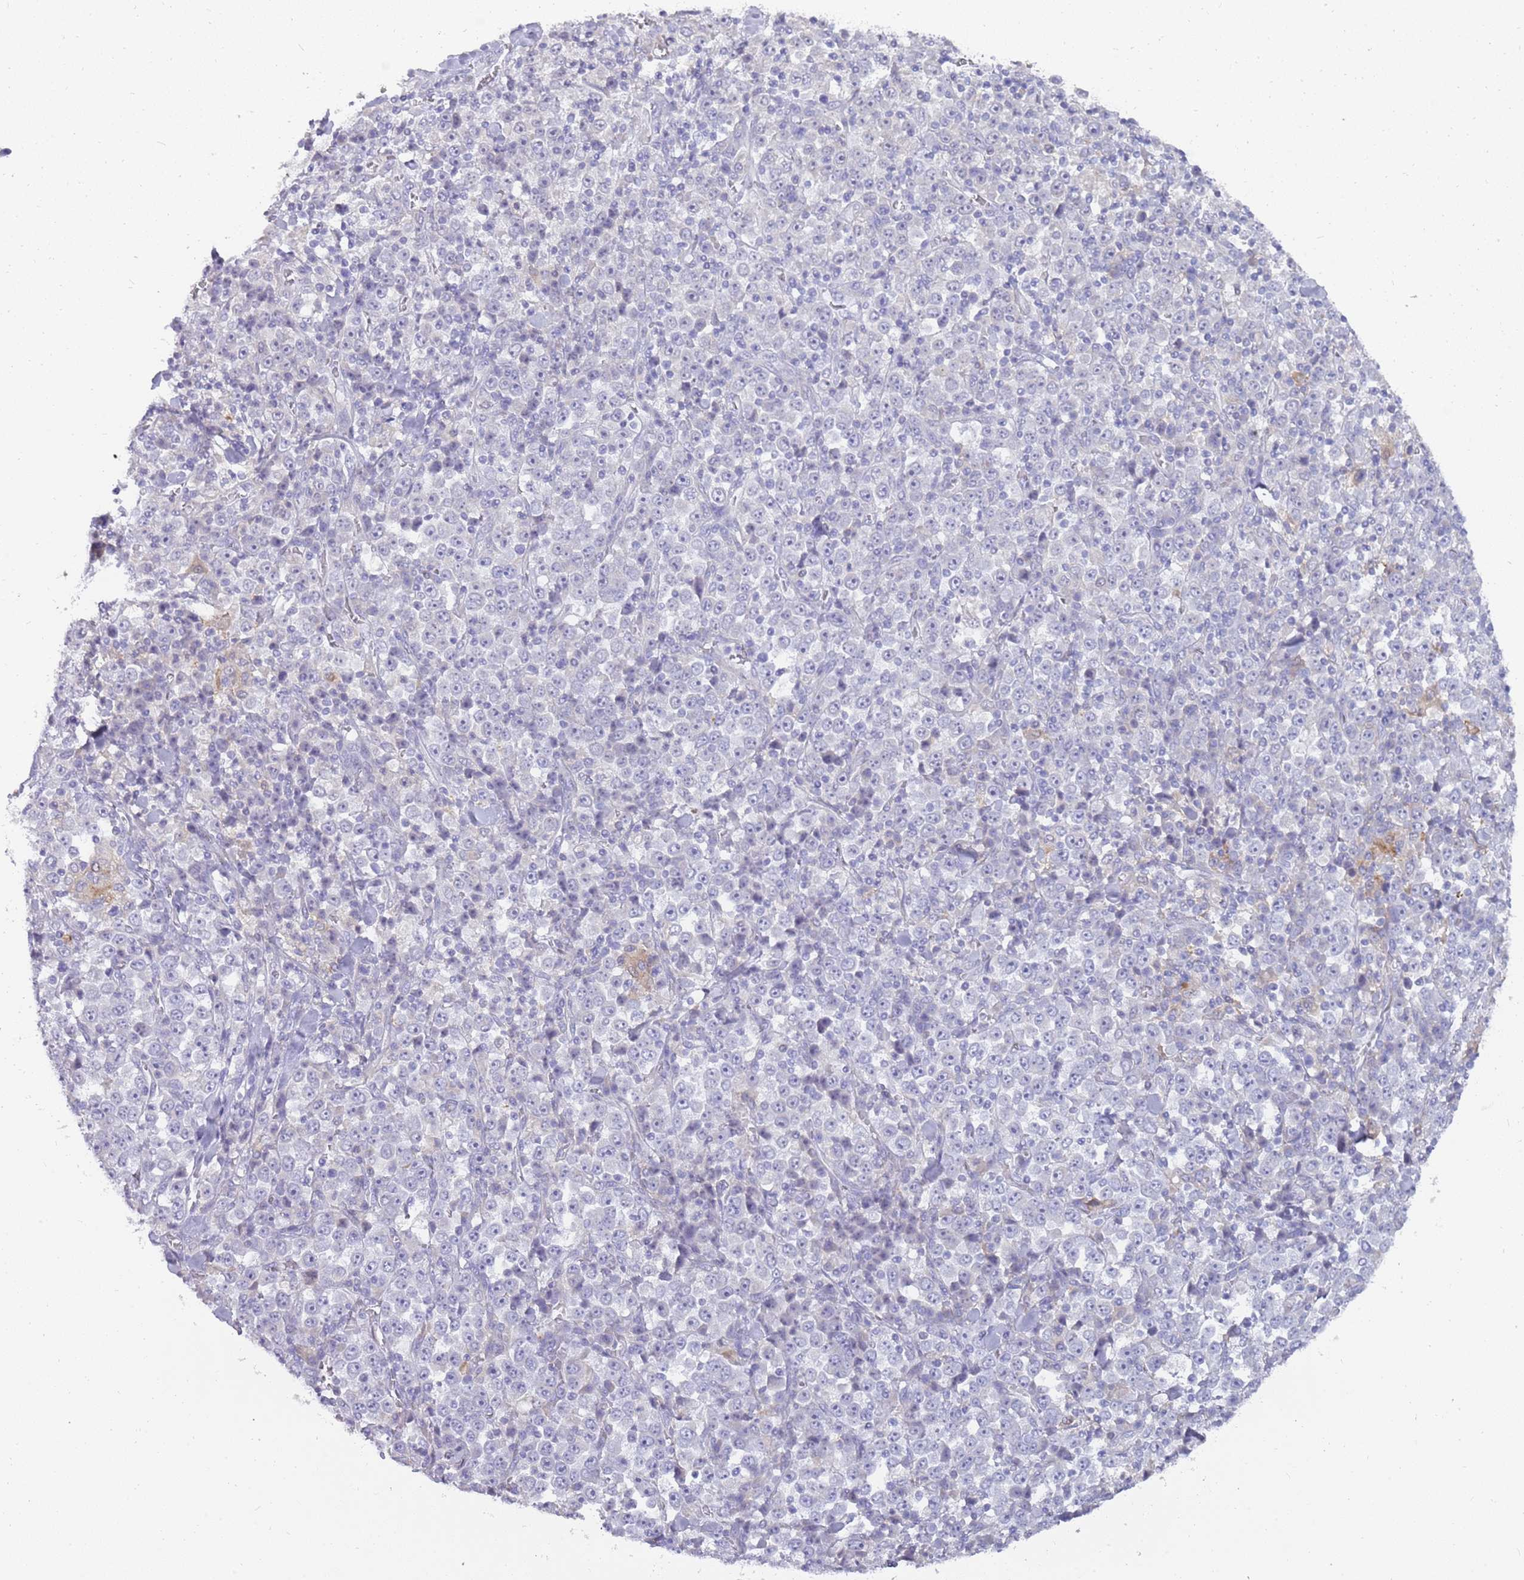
{"staining": {"intensity": "negative", "quantity": "none", "location": "none"}, "tissue": "stomach cancer", "cell_type": "Tumor cells", "image_type": "cancer", "snomed": [{"axis": "morphology", "description": "Normal tissue, NOS"}, {"axis": "morphology", "description": "Adenocarcinoma, NOS"}, {"axis": "topography", "description": "Stomach, upper"}, {"axis": "topography", "description": "Stomach"}], "caption": "Immunohistochemistry of stomach cancer (adenocarcinoma) reveals no staining in tumor cells.", "gene": "DIPK1C", "patient": {"sex": "male", "age": 59}}